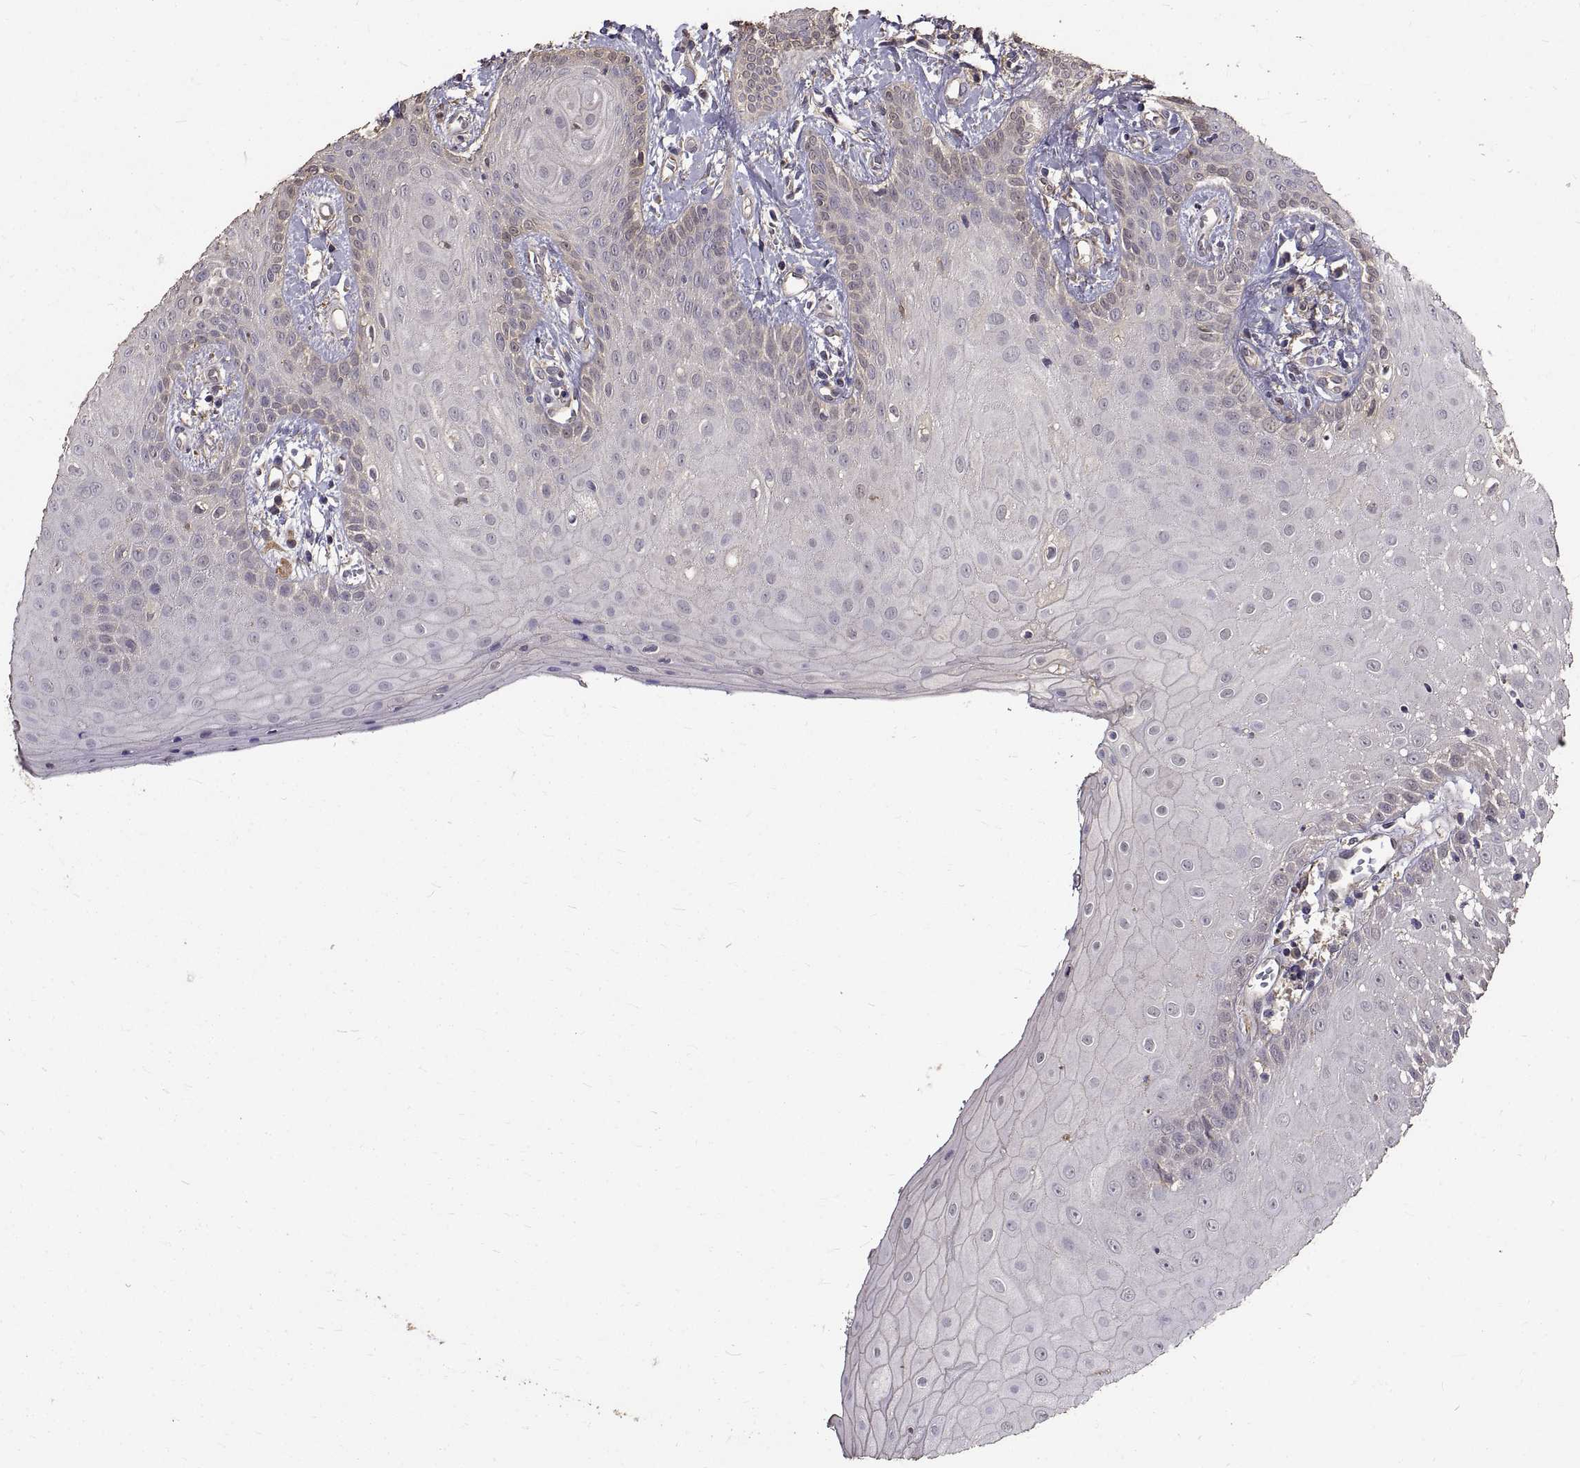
{"staining": {"intensity": "negative", "quantity": "none", "location": "none"}, "tissue": "head and neck cancer", "cell_type": "Tumor cells", "image_type": "cancer", "snomed": [{"axis": "morphology", "description": "Normal tissue, NOS"}, {"axis": "morphology", "description": "Squamous cell carcinoma, NOS"}, {"axis": "topography", "description": "Oral tissue"}, {"axis": "topography", "description": "Salivary gland"}, {"axis": "topography", "description": "Head-Neck"}], "caption": "This is an immunohistochemistry (IHC) micrograph of human head and neck cancer (squamous cell carcinoma). There is no positivity in tumor cells.", "gene": "PEA15", "patient": {"sex": "female", "age": 62}}